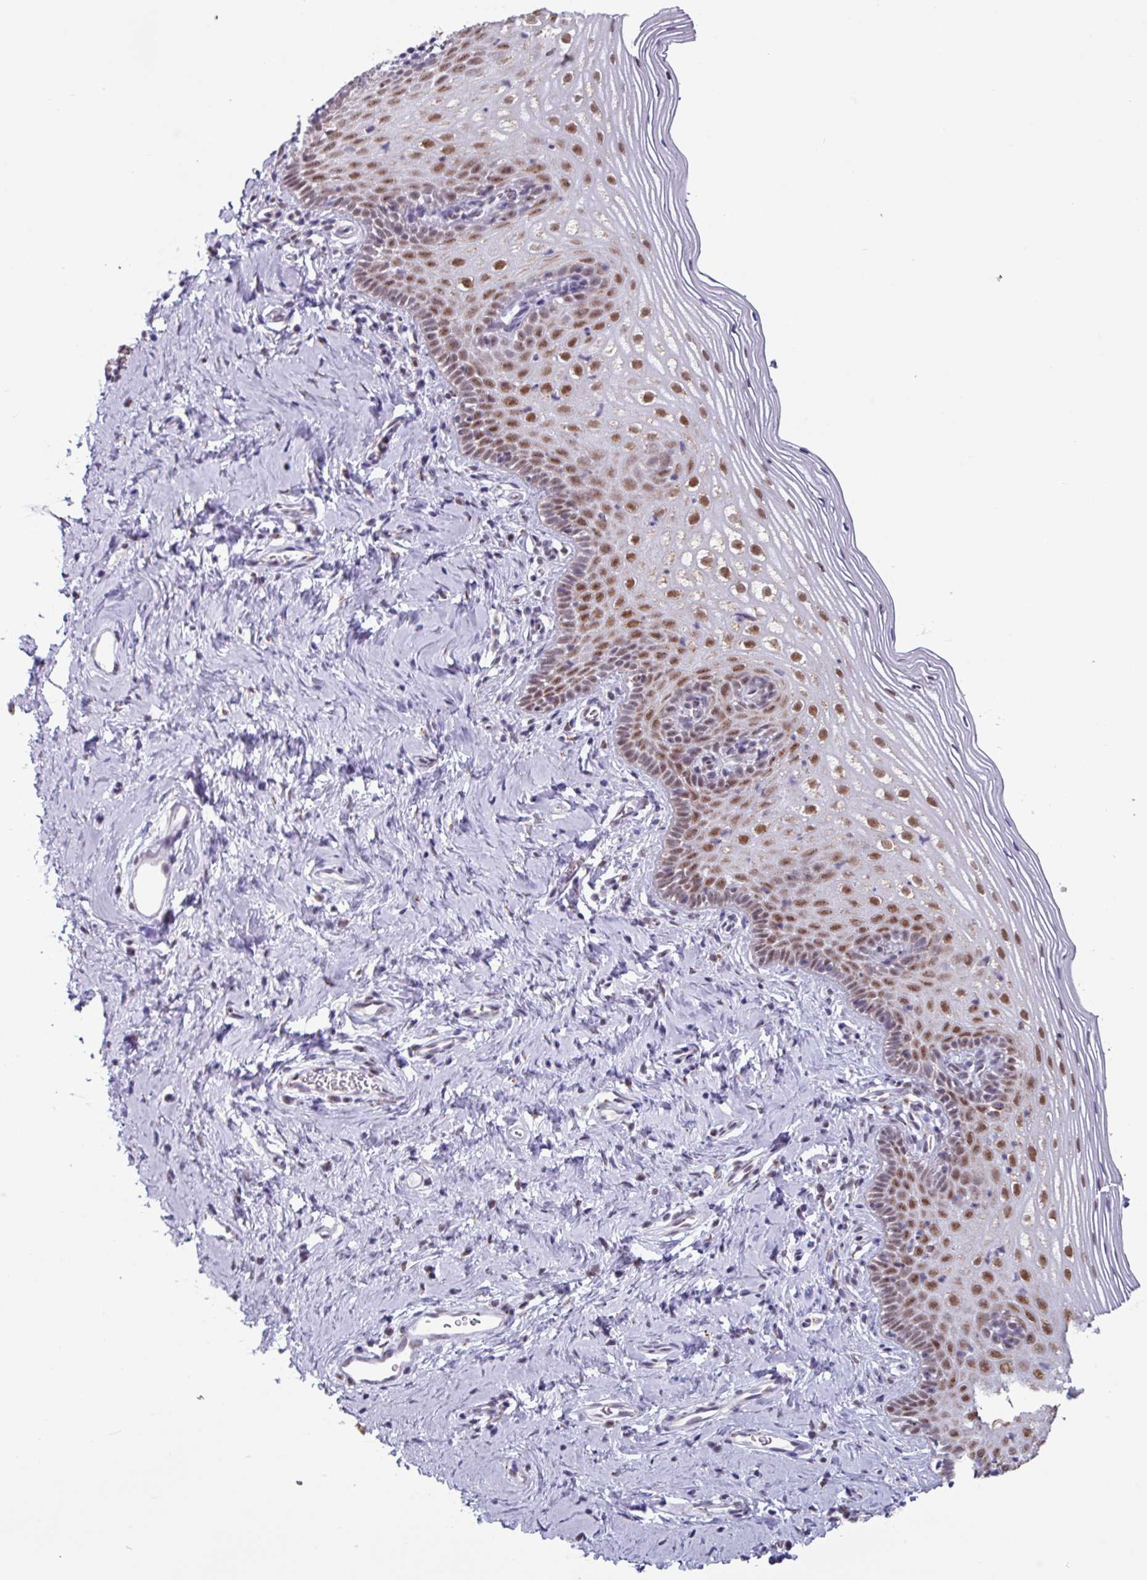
{"staining": {"intensity": "moderate", "quantity": "25%-75%", "location": "nuclear"}, "tissue": "cervix", "cell_type": "Glandular cells", "image_type": "normal", "snomed": [{"axis": "morphology", "description": "Normal tissue, NOS"}, {"axis": "topography", "description": "Cervix"}], "caption": "High-power microscopy captured an immunohistochemistry image of unremarkable cervix, revealing moderate nuclear expression in approximately 25%-75% of glandular cells. The staining is performed using DAB (3,3'-diaminobenzidine) brown chromogen to label protein expression. The nuclei are counter-stained blue using hematoxylin.", "gene": "PUF60", "patient": {"sex": "female", "age": 44}}